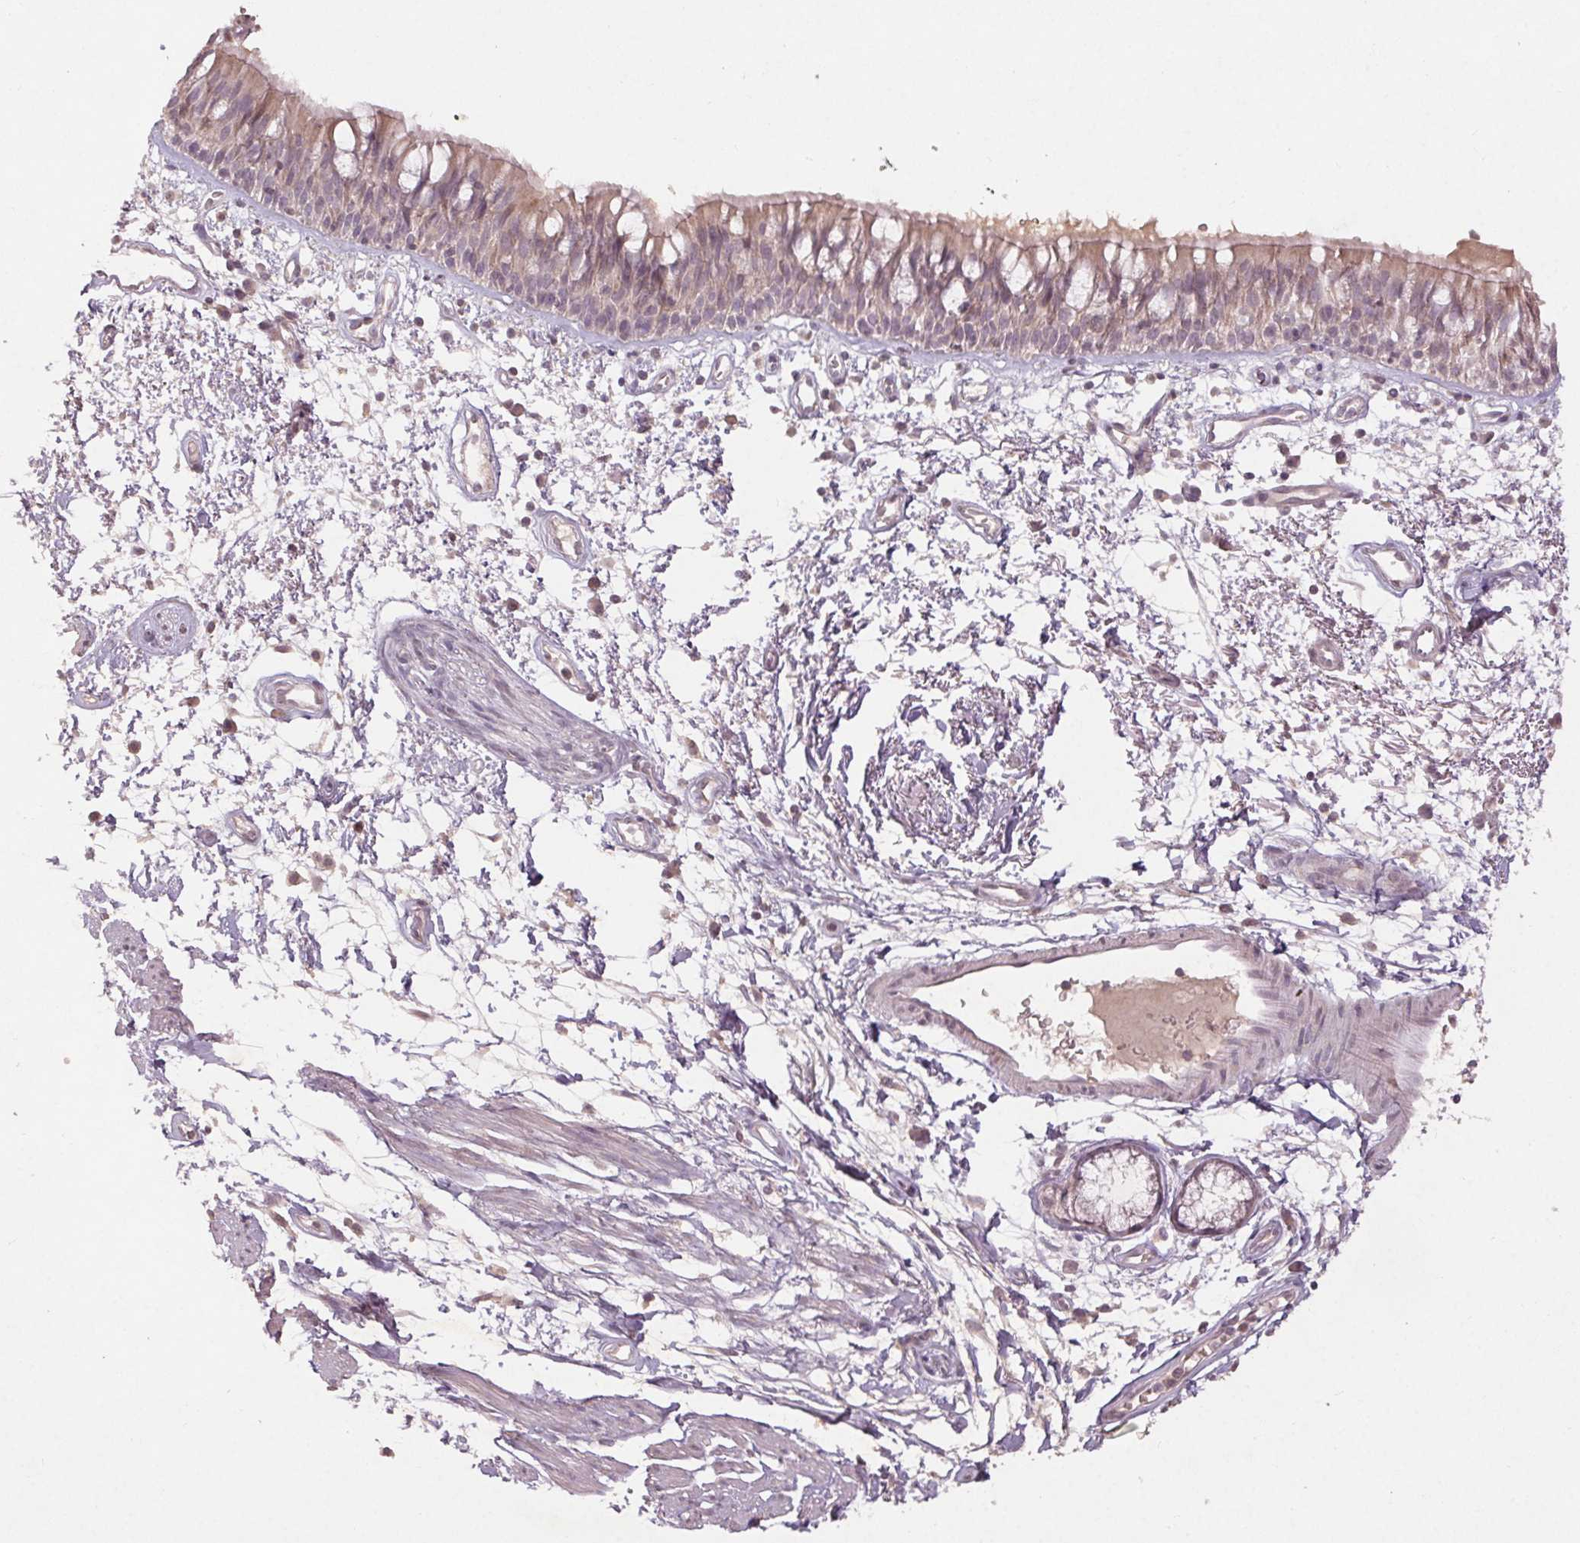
{"staining": {"intensity": "weak", "quantity": "<25%", "location": "cytoplasmic/membranous"}, "tissue": "bronchus", "cell_type": "Respiratory epithelial cells", "image_type": "normal", "snomed": [{"axis": "morphology", "description": "Normal tissue, NOS"}, {"axis": "morphology", "description": "Squamous cell carcinoma, NOS"}, {"axis": "topography", "description": "Cartilage tissue"}, {"axis": "topography", "description": "Bronchus"}, {"axis": "topography", "description": "Lung"}], "caption": "Immunohistochemistry micrograph of unremarkable bronchus: human bronchus stained with DAB reveals no significant protein positivity in respiratory epithelial cells. The staining was performed using DAB (3,3'-diaminobenzidine) to visualize the protein expression in brown, while the nuclei were stained in blue with hematoxylin (Magnification: 20x).", "gene": "ENSG00000255641", "patient": {"sex": "male", "age": 66}}